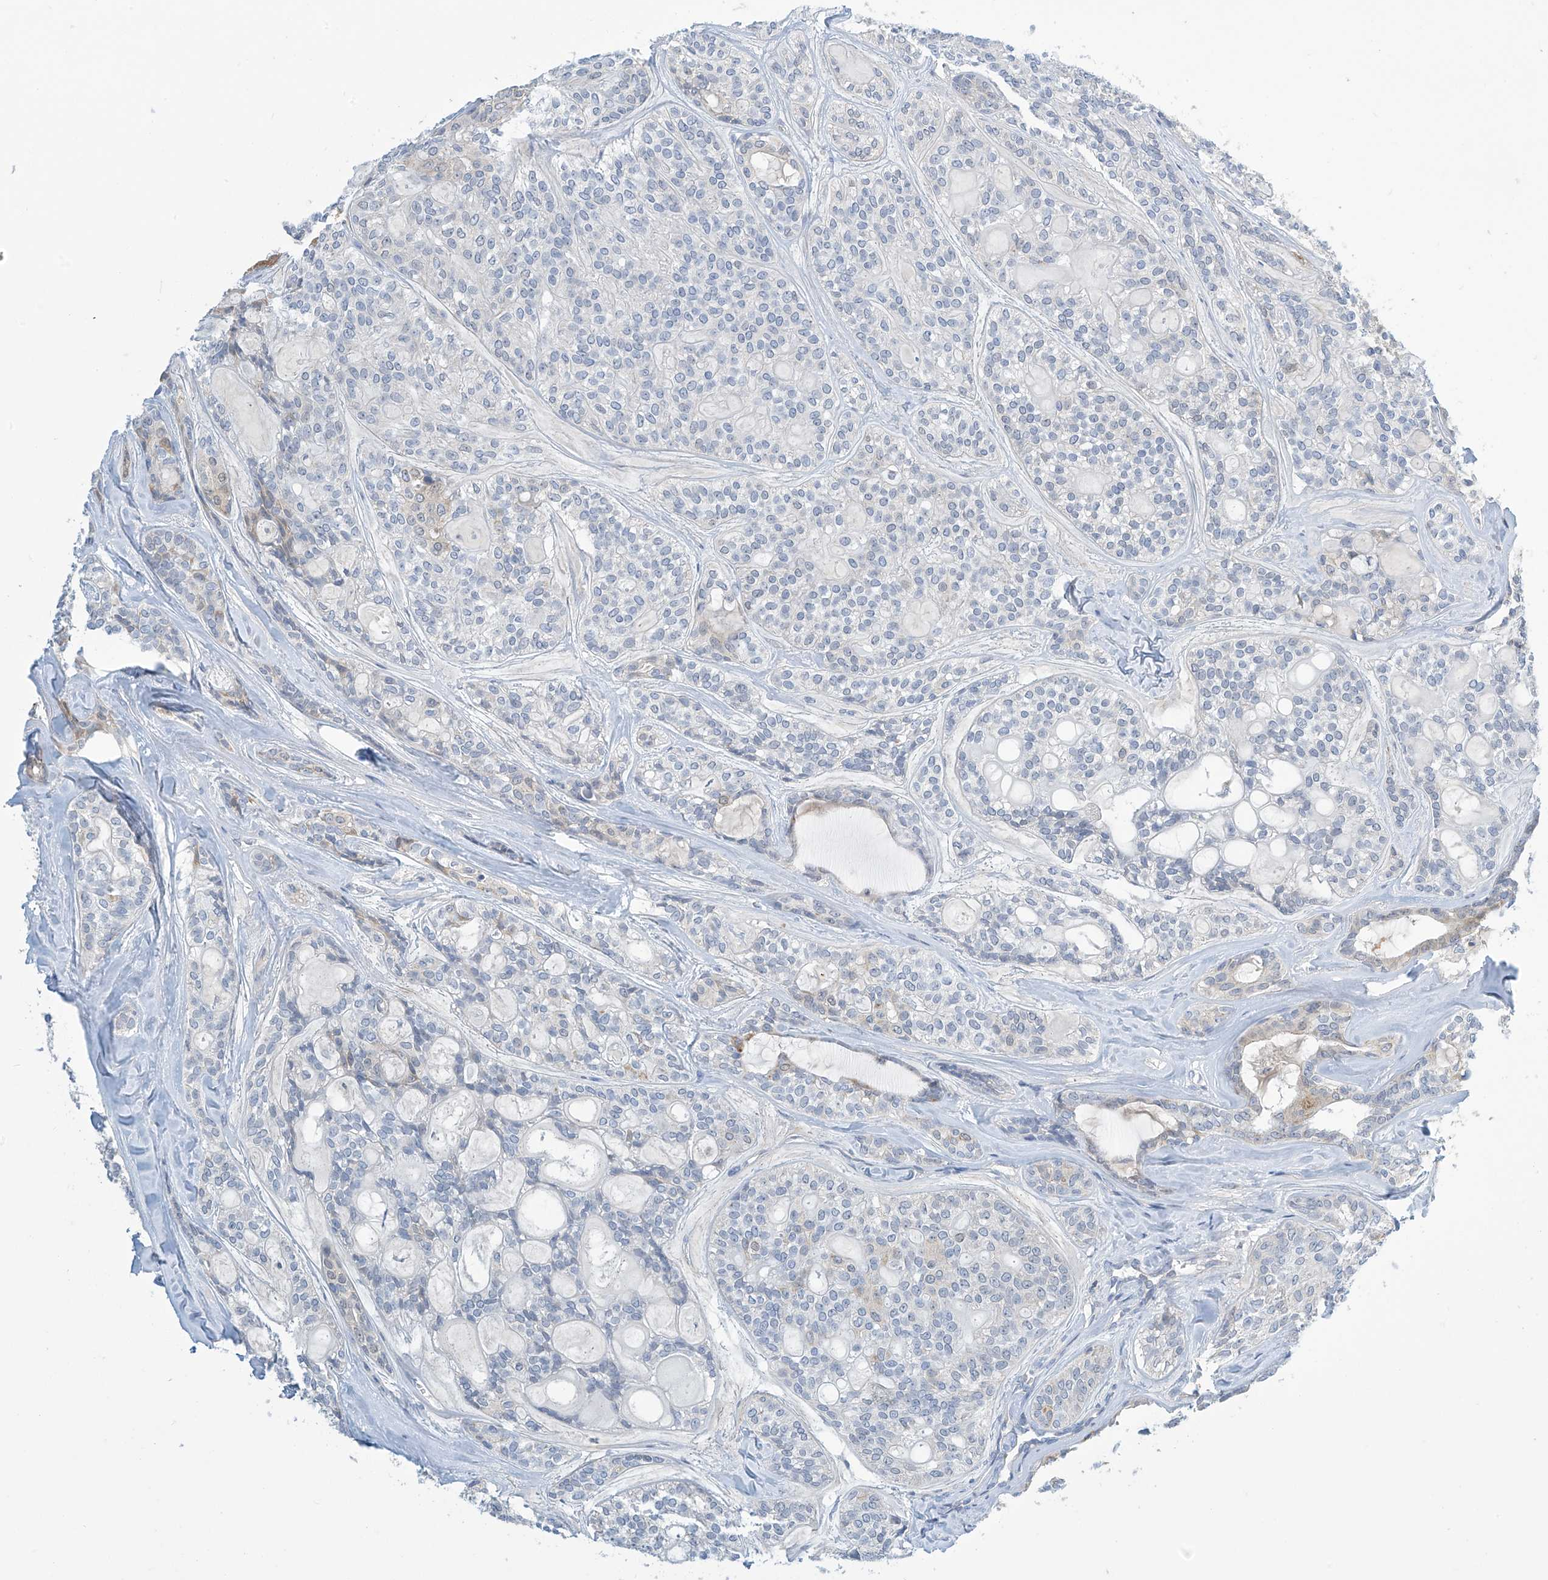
{"staining": {"intensity": "negative", "quantity": "none", "location": "none"}, "tissue": "head and neck cancer", "cell_type": "Tumor cells", "image_type": "cancer", "snomed": [{"axis": "morphology", "description": "Adenocarcinoma, NOS"}, {"axis": "topography", "description": "Head-Neck"}], "caption": "Immunohistochemistry (IHC) of human adenocarcinoma (head and neck) demonstrates no staining in tumor cells.", "gene": "IBA57", "patient": {"sex": "male", "age": 66}}